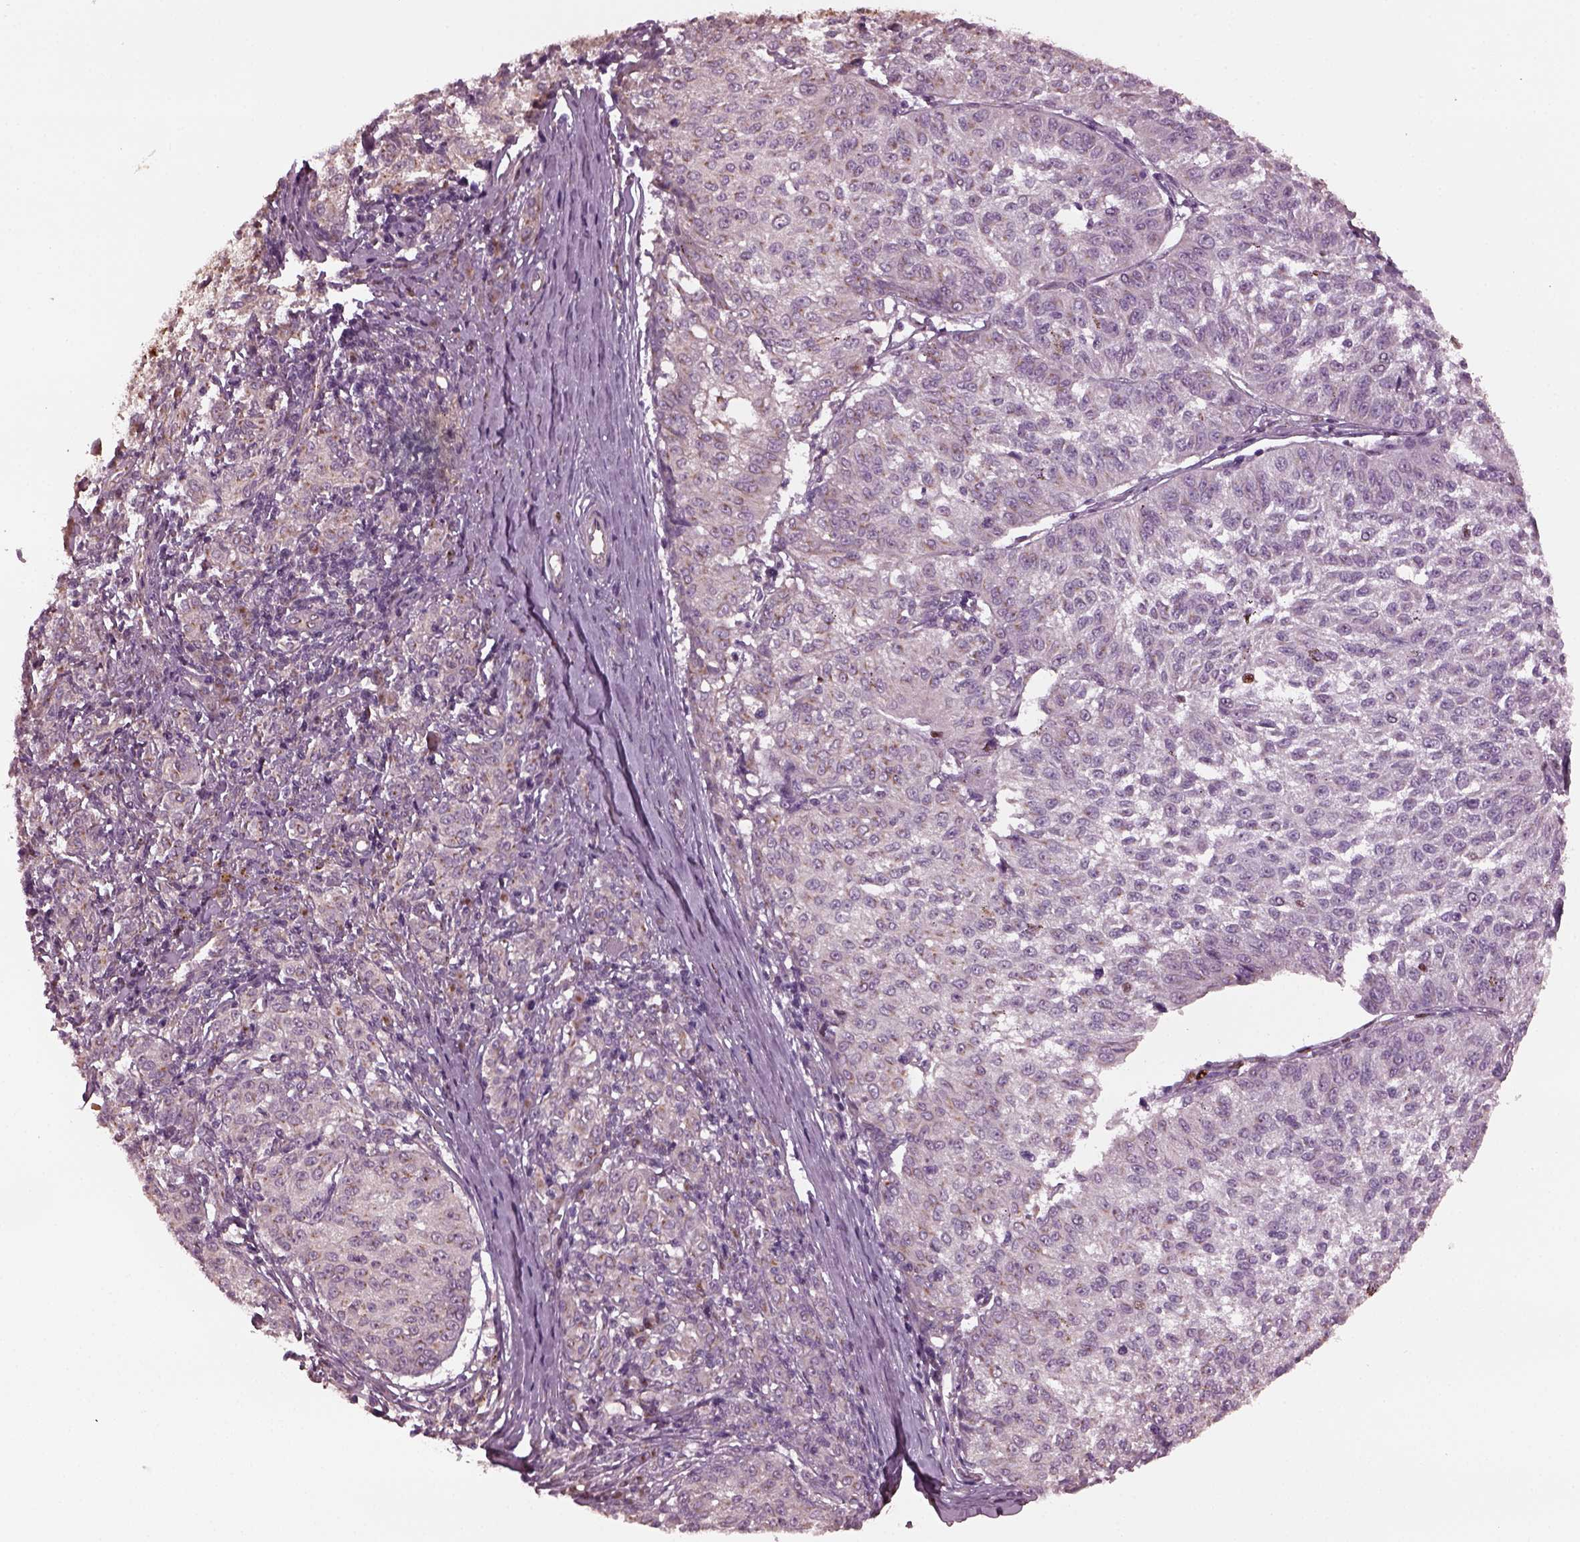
{"staining": {"intensity": "weak", "quantity": "<25%", "location": "cytoplasmic/membranous"}, "tissue": "melanoma", "cell_type": "Tumor cells", "image_type": "cancer", "snomed": [{"axis": "morphology", "description": "Malignant melanoma, NOS"}, {"axis": "topography", "description": "Skin"}], "caption": "This micrograph is of melanoma stained with IHC to label a protein in brown with the nuclei are counter-stained blue. There is no staining in tumor cells.", "gene": "RUFY3", "patient": {"sex": "female", "age": 72}}